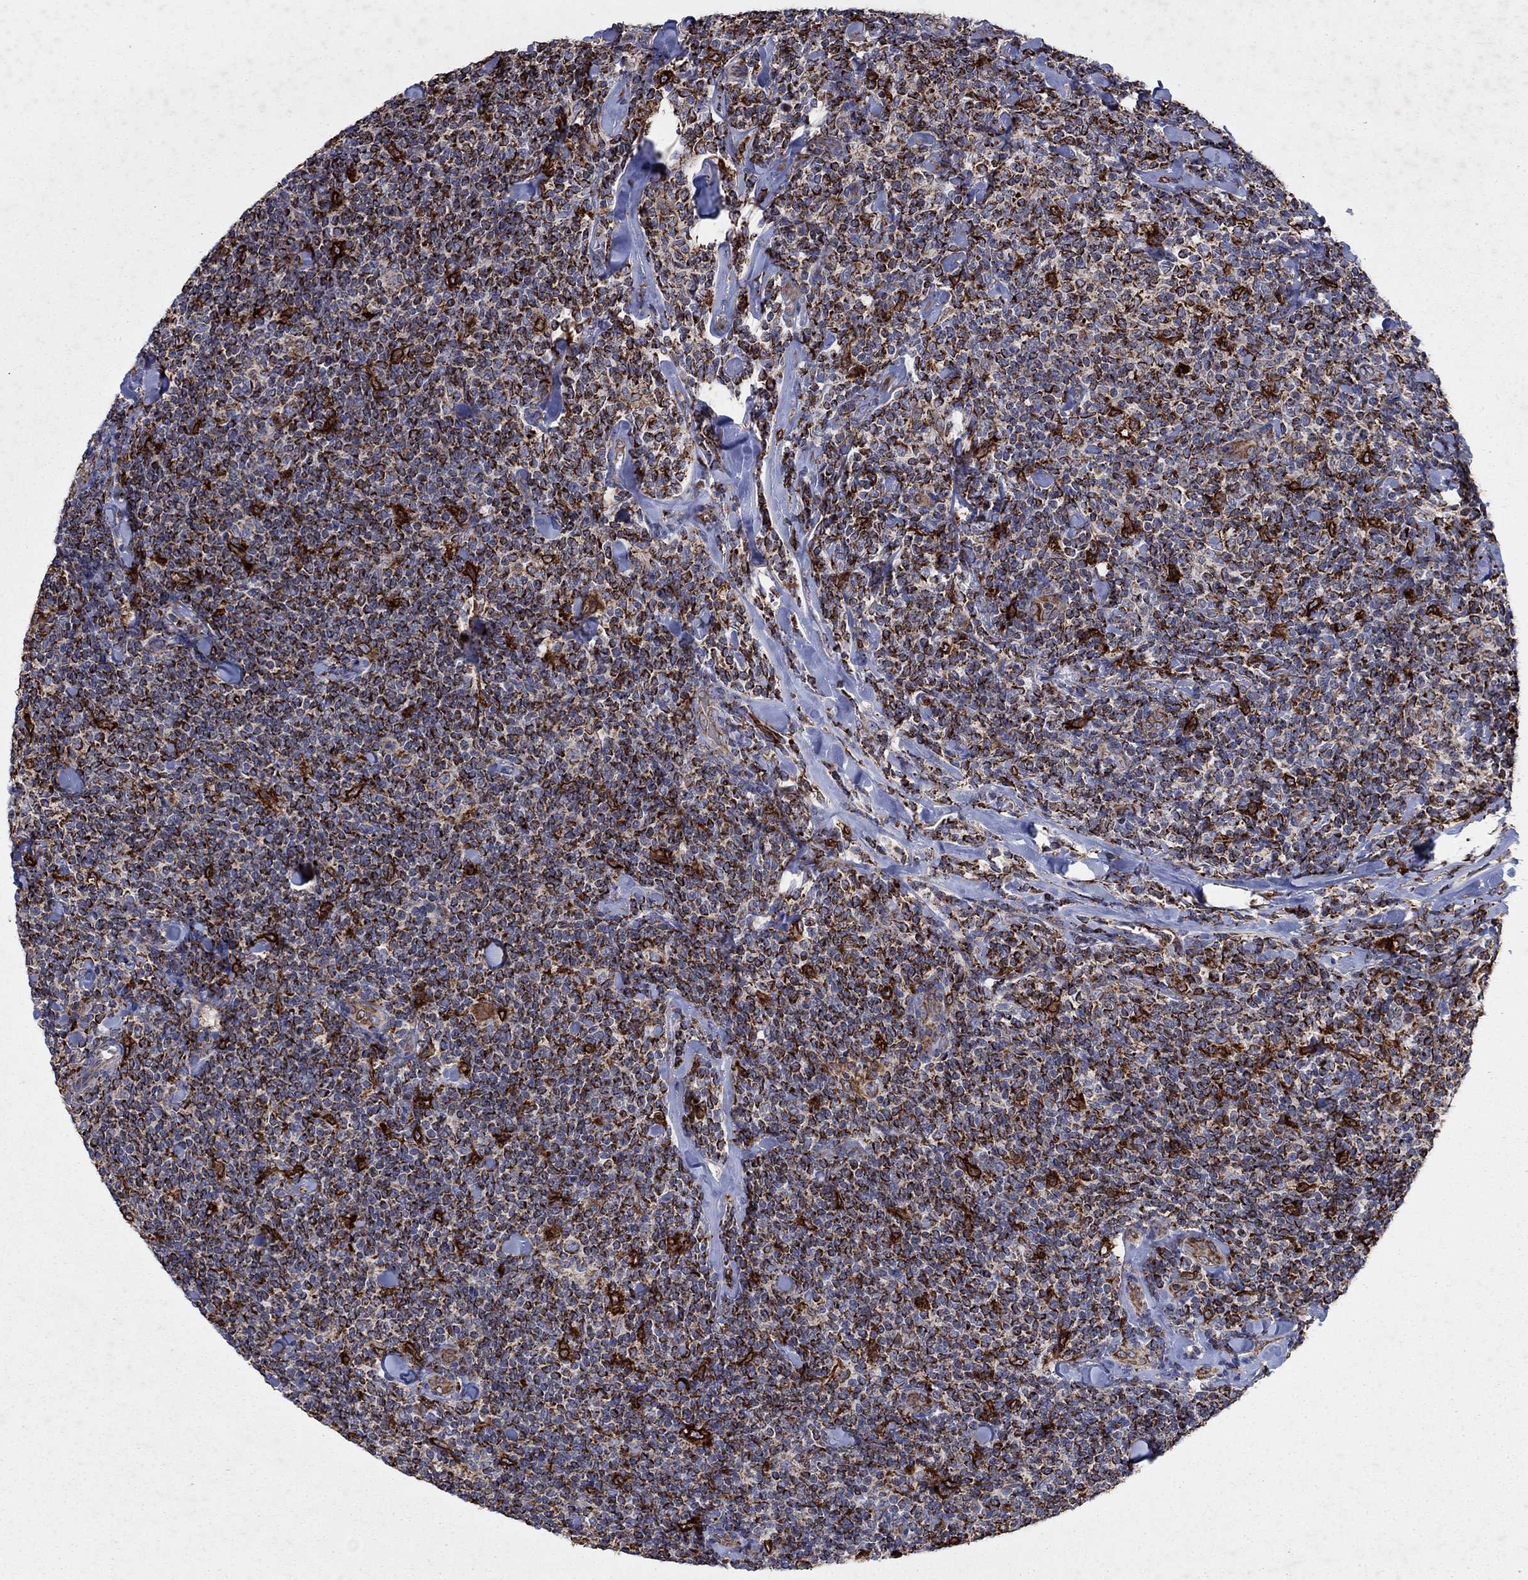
{"staining": {"intensity": "strong", "quantity": ">75%", "location": "cytoplasmic/membranous"}, "tissue": "lymphoma", "cell_type": "Tumor cells", "image_type": "cancer", "snomed": [{"axis": "morphology", "description": "Malignant lymphoma, non-Hodgkin's type, Low grade"}, {"axis": "topography", "description": "Lymph node"}], "caption": "The micrograph shows immunohistochemical staining of lymphoma. There is strong cytoplasmic/membranous staining is seen in approximately >75% of tumor cells.", "gene": "NCEH1", "patient": {"sex": "female", "age": 56}}